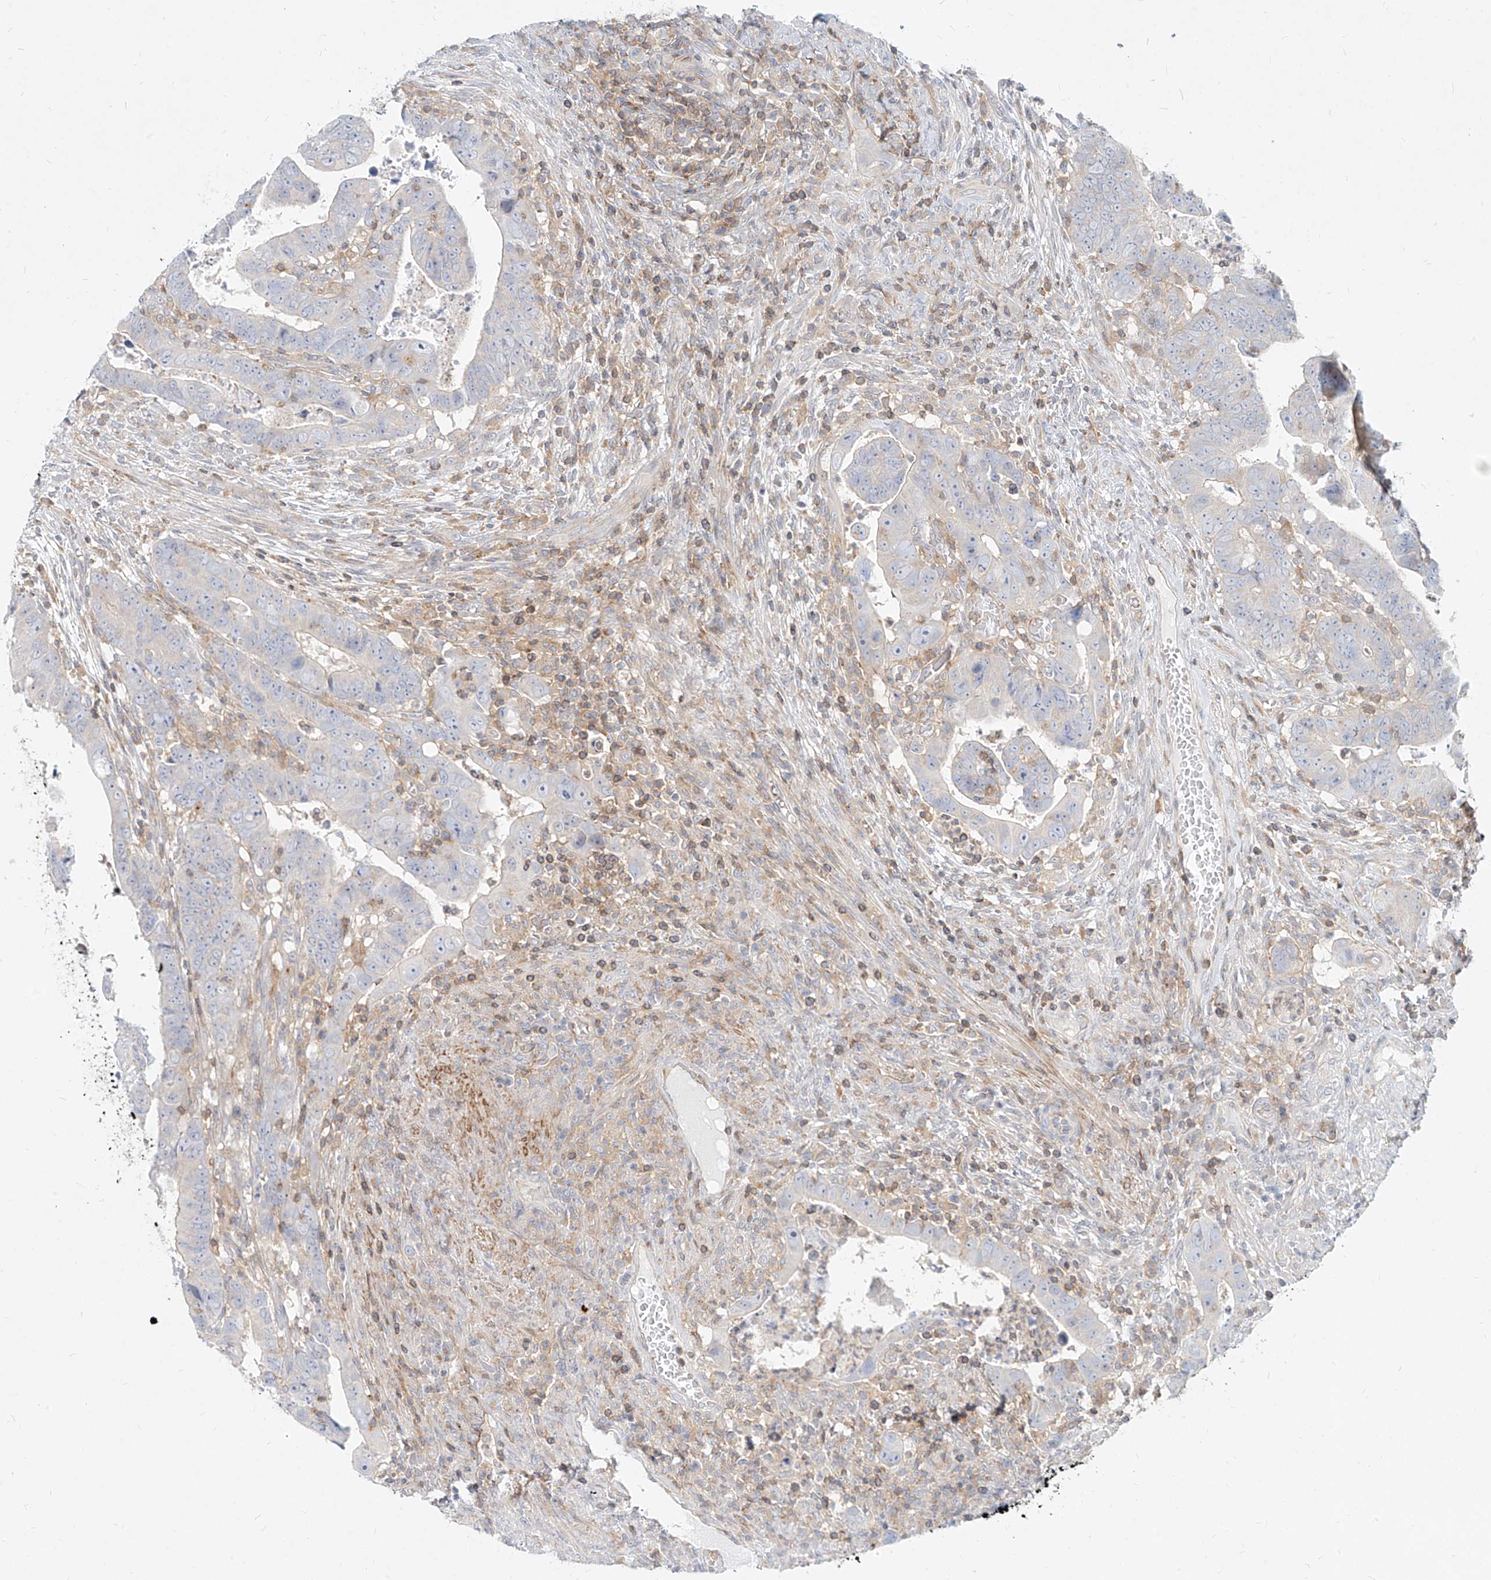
{"staining": {"intensity": "negative", "quantity": "none", "location": "none"}, "tissue": "colorectal cancer", "cell_type": "Tumor cells", "image_type": "cancer", "snomed": [{"axis": "morphology", "description": "Normal tissue, NOS"}, {"axis": "morphology", "description": "Adenocarcinoma, NOS"}, {"axis": "topography", "description": "Rectum"}], "caption": "Immunohistochemistry (IHC) image of colorectal adenocarcinoma stained for a protein (brown), which reveals no staining in tumor cells. The staining was performed using DAB (3,3'-diaminobenzidine) to visualize the protein expression in brown, while the nuclei were stained in blue with hematoxylin (Magnification: 20x).", "gene": "SLC2A12", "patient": {"sex": "female", "age": 65}}